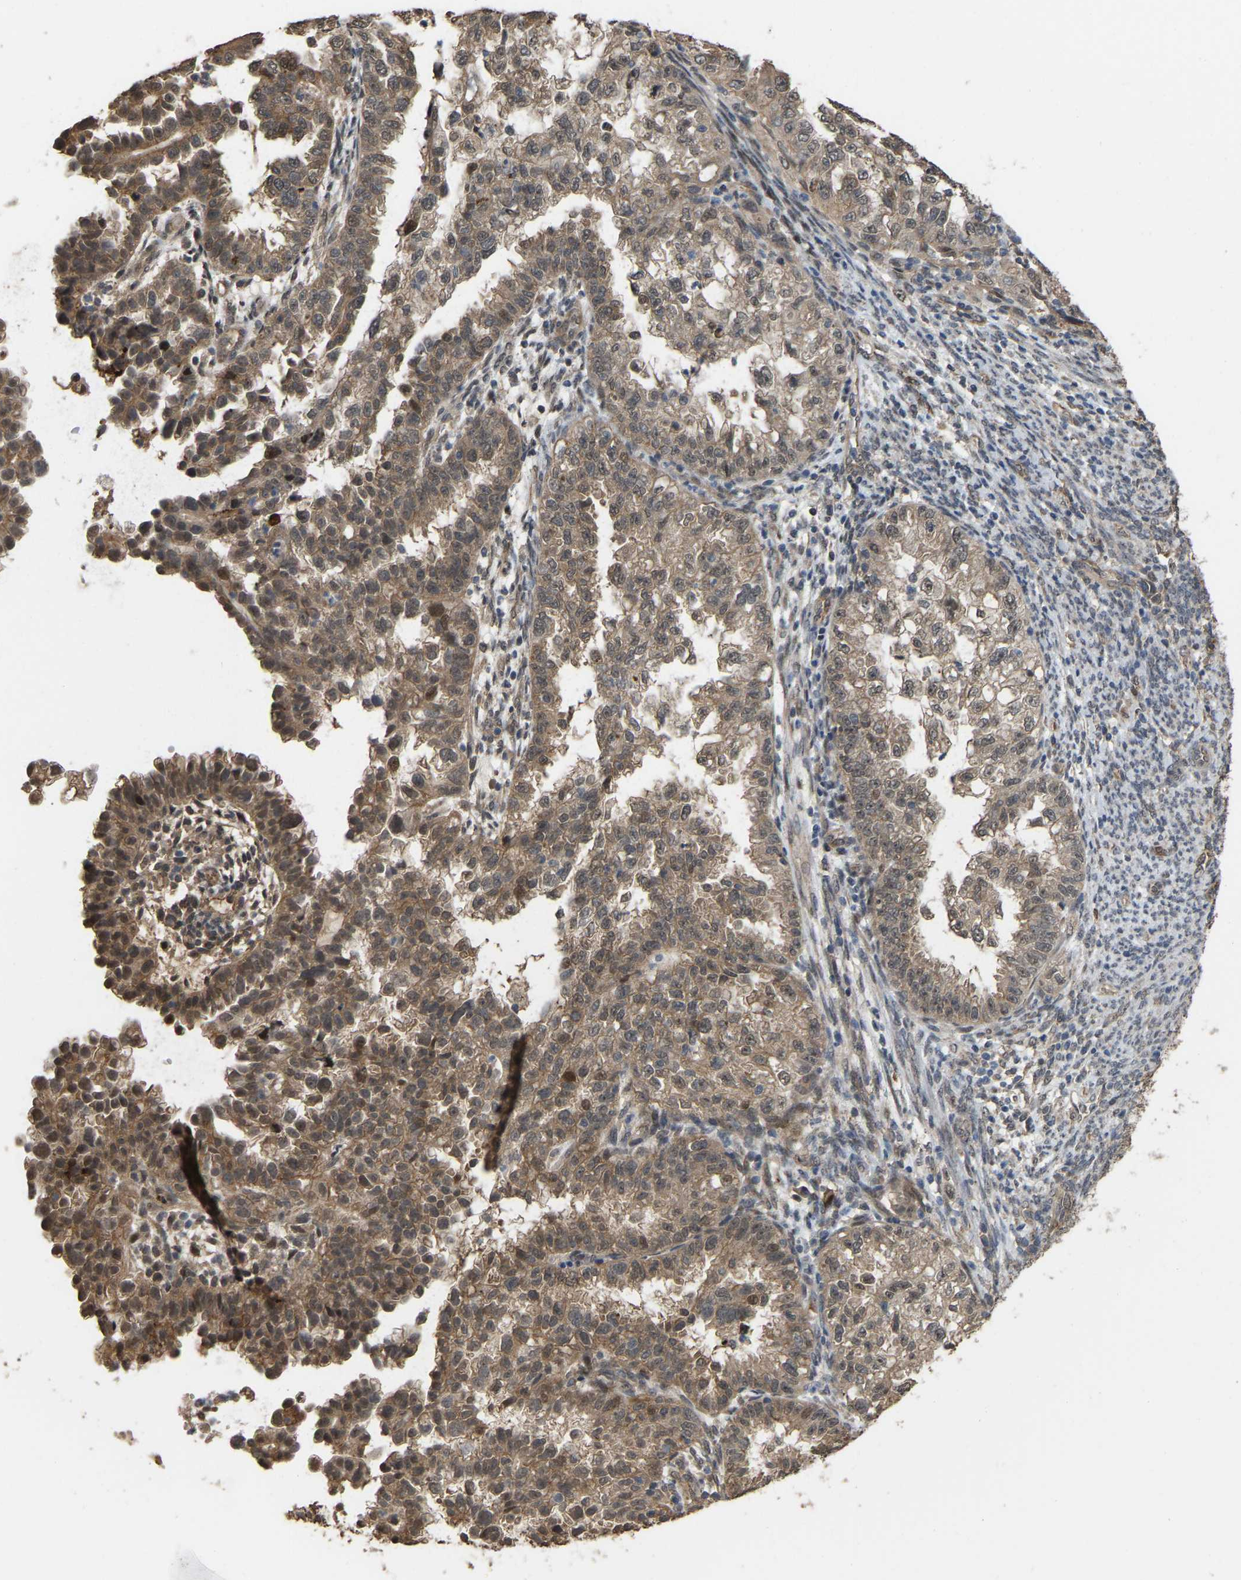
{"staining": {"intensity": "weak", "quantity": ">75%", "location": "cytoplasmic/membranous"}, "tissue": "endometrial cancer", "cell_type": "Tumor cells", "image_type": "cancer", "snomed": [{"axis": "morphology", "description": "Adenocarcinoma, NOS"}, {"axis": "topography", "description": "Endometrium"}], "caption": "High-magnification brightfield microscopy of endometrial adenocarcinoma stained with DAB (brown) and counterstained with hematoxylin (blue). tumor cells exhibit weak cytoplasmic/membranous staining is identified in approximately>75% of cells. (DAB (3,3'-diaminobenzidine) IHC with brightfield microscopy, high magnification).", "gene": "ARHGAP23", "patient": {"sex": "female", "age": 85}}